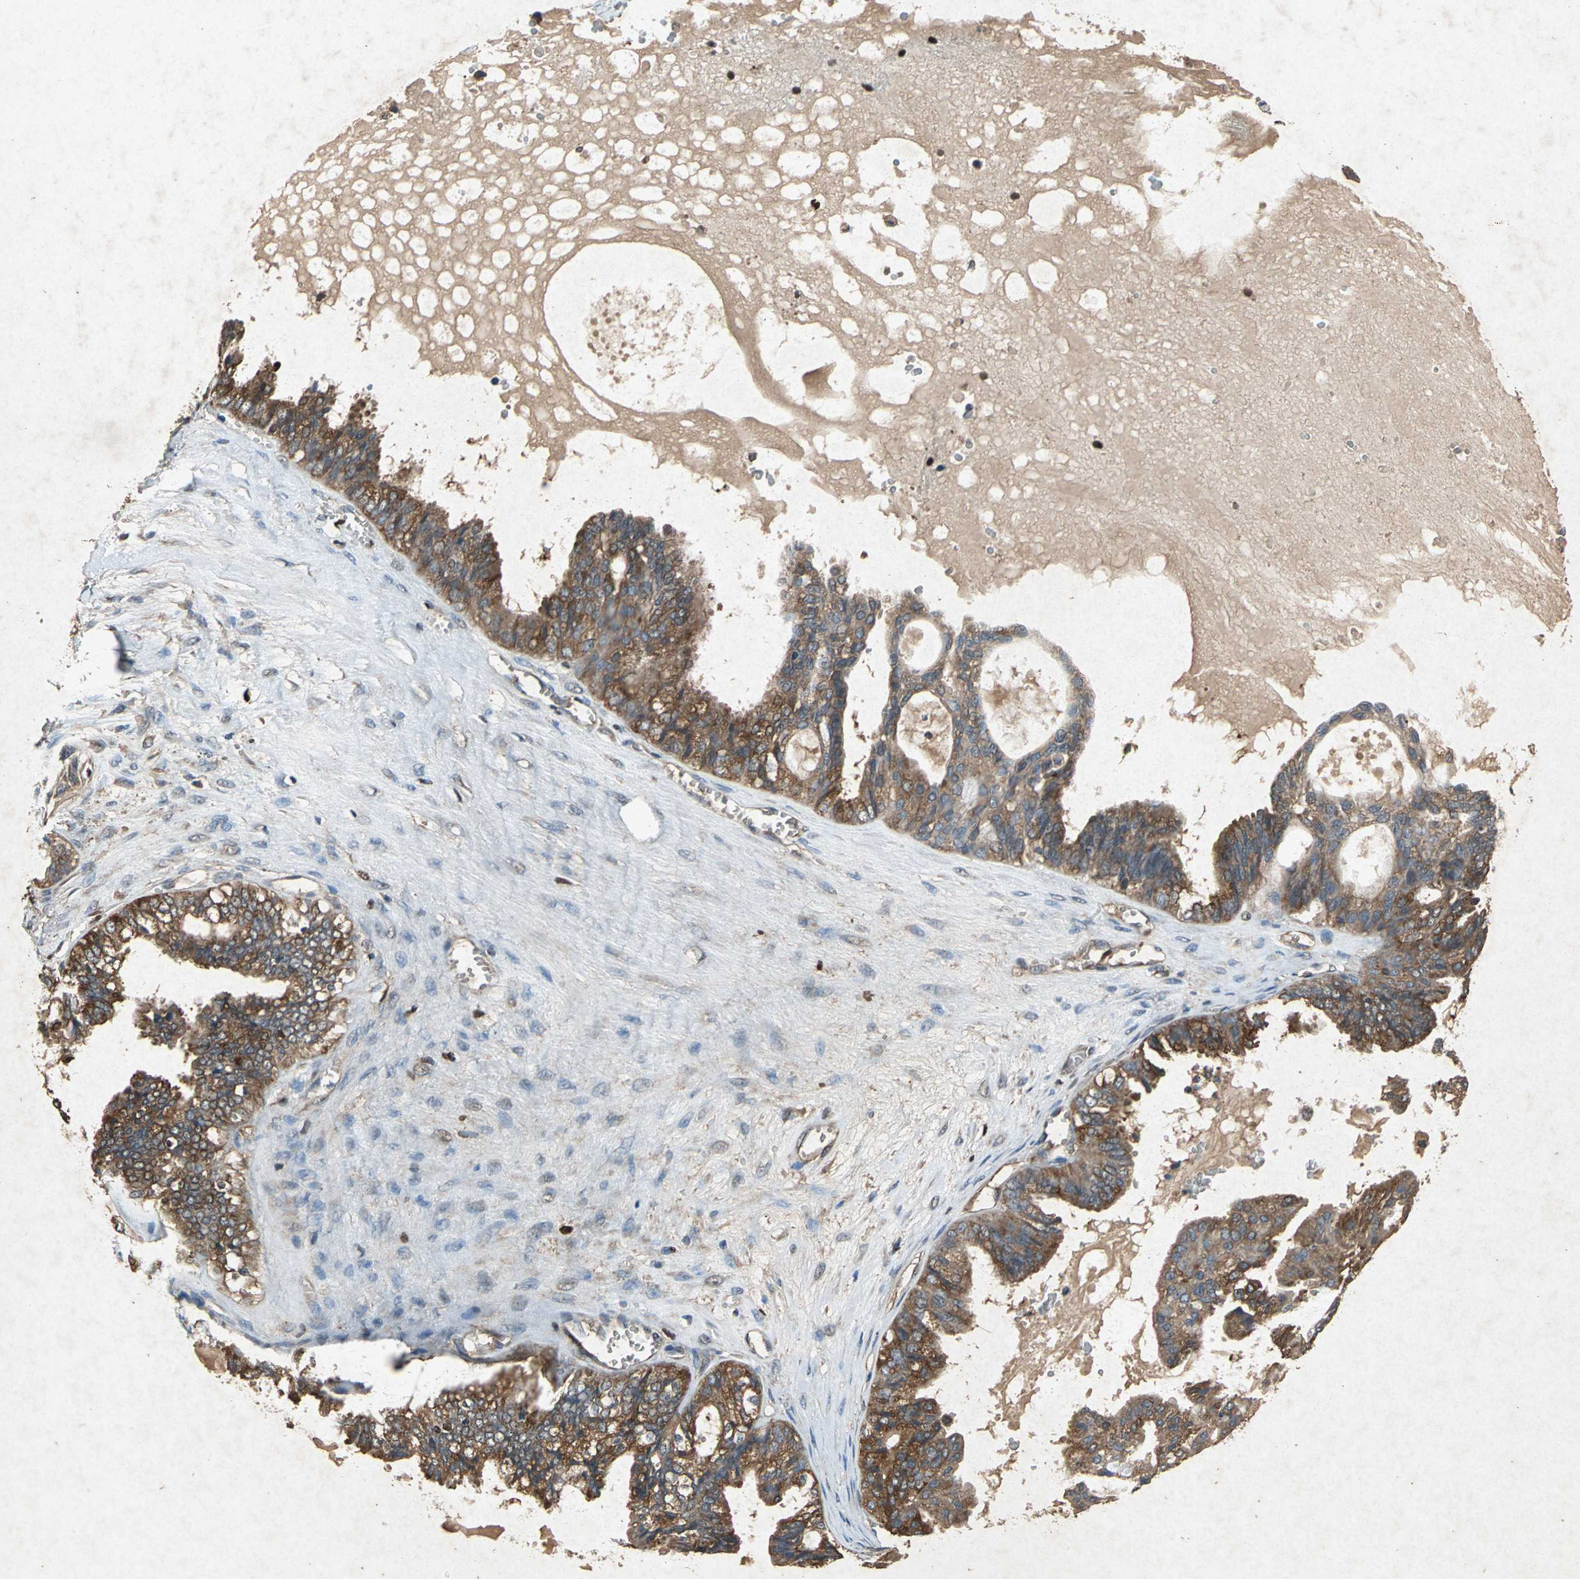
{"staining": {"intensity": "moderate", "quantity": ">75%", "location": "cytoplasmic/membranous"}, "tissue": "ovarian cancer", "cell_type": "Tumor cells", "image_type": "cancer", "snomed": [{"axis": "morphology", "description": "Carcinoma, NOS"}, {"axis": "morphology", "description": "Carcinoma, endometroid"}, {"axis": "topography", "description": "Ovary"}], "caption": "Human ovarian cancer stained for a protein (brown) reveals moderate cytoplasmic/membranous positive positivity in approximately >75% of tumor cells.", "gene": "HSP90AB1", "patient": {"sex": "female", "age": 50}}